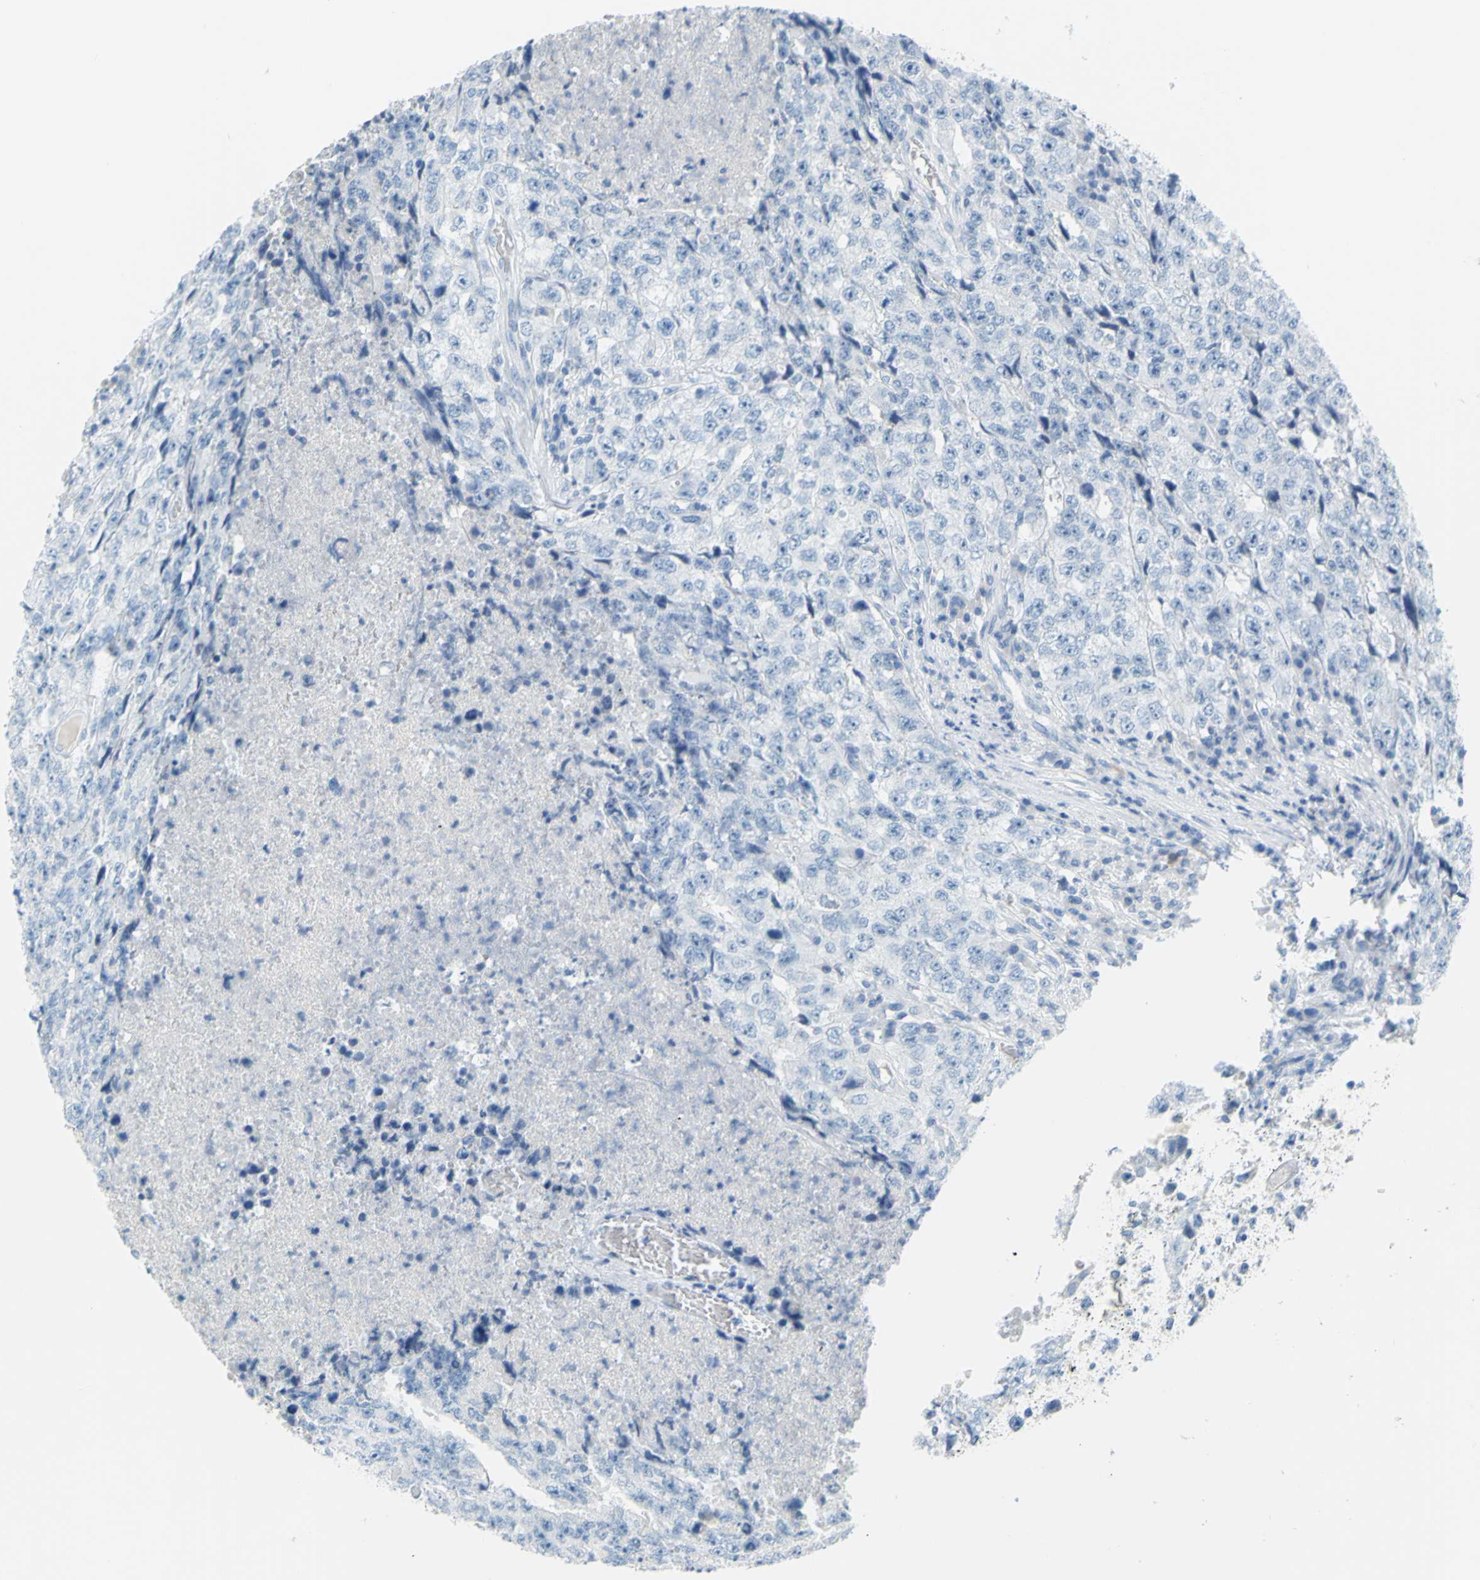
{"staining": {"intensity": "negative", "quantity": "none", "location": "none"}, "tissue": "testis cancer", "cell_type": "Tumor cells", "image_type": "cancer", "snomed": [{"axis": "morphology", "description": "Necrosis, NOS"}, {"axis": "morphology", "description": "Carcinoma, Embryonal, NOS"}, {"axis": "topography", "description": "Testis"}], "caption": "Tumor cells are negative for protein expression in human embryonal carcinoma (testis).", "gene": "DCT", "patient": {"sex": "male", "age": 19}}